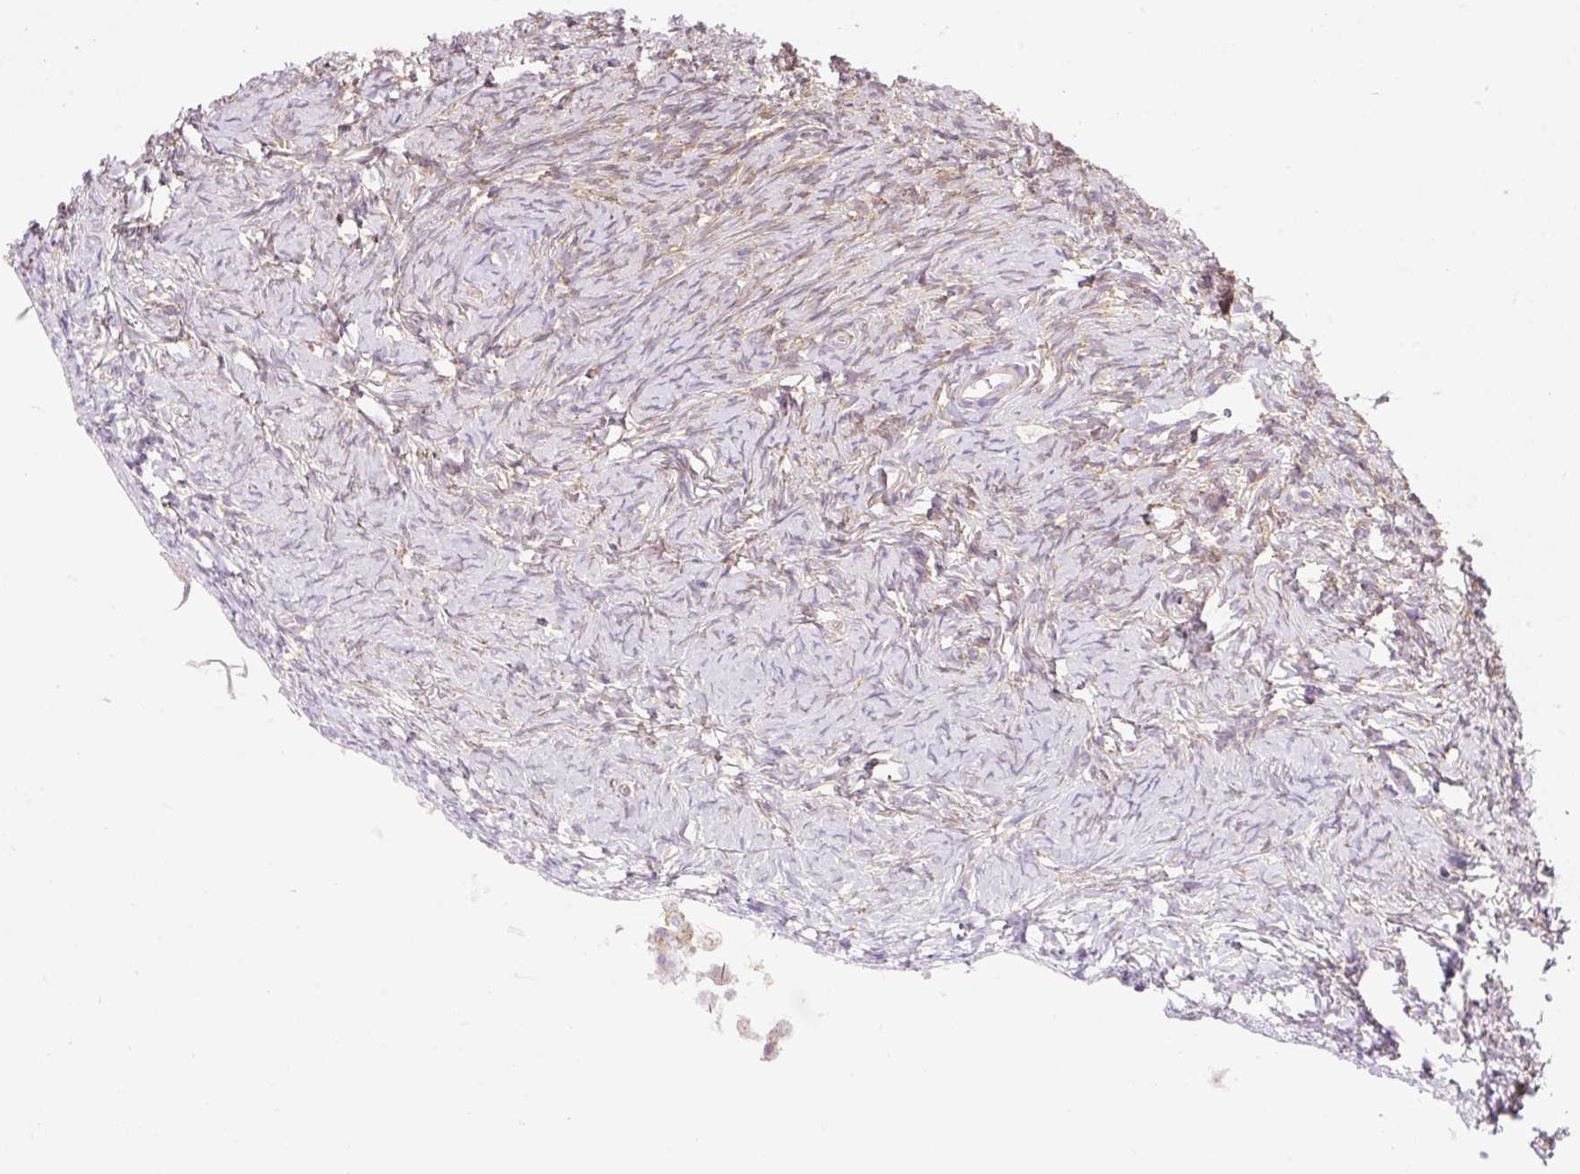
{"staining": {"intensity": "moderate", "quantity": ">75%", "location": "cytoplasmic/membranous"}, "tissue": "ovary", "cell_type": "Ovarian stroma cells", "image_type": "normal", "snomed": [{"axis": "morphology", "description": "Normal tissue, NOS"}, {"axis": "topography", "description": "Ovary"}], "caption": "IHC image of unremarkable ovary stained for a protein (brown), which exhibits medium levels of moderate cytoplasmic/membranous expression in approximately >75% of ovarian stroma cells.", "gene": "DHX35", "patient": {"sex": "female", "age": 51}}